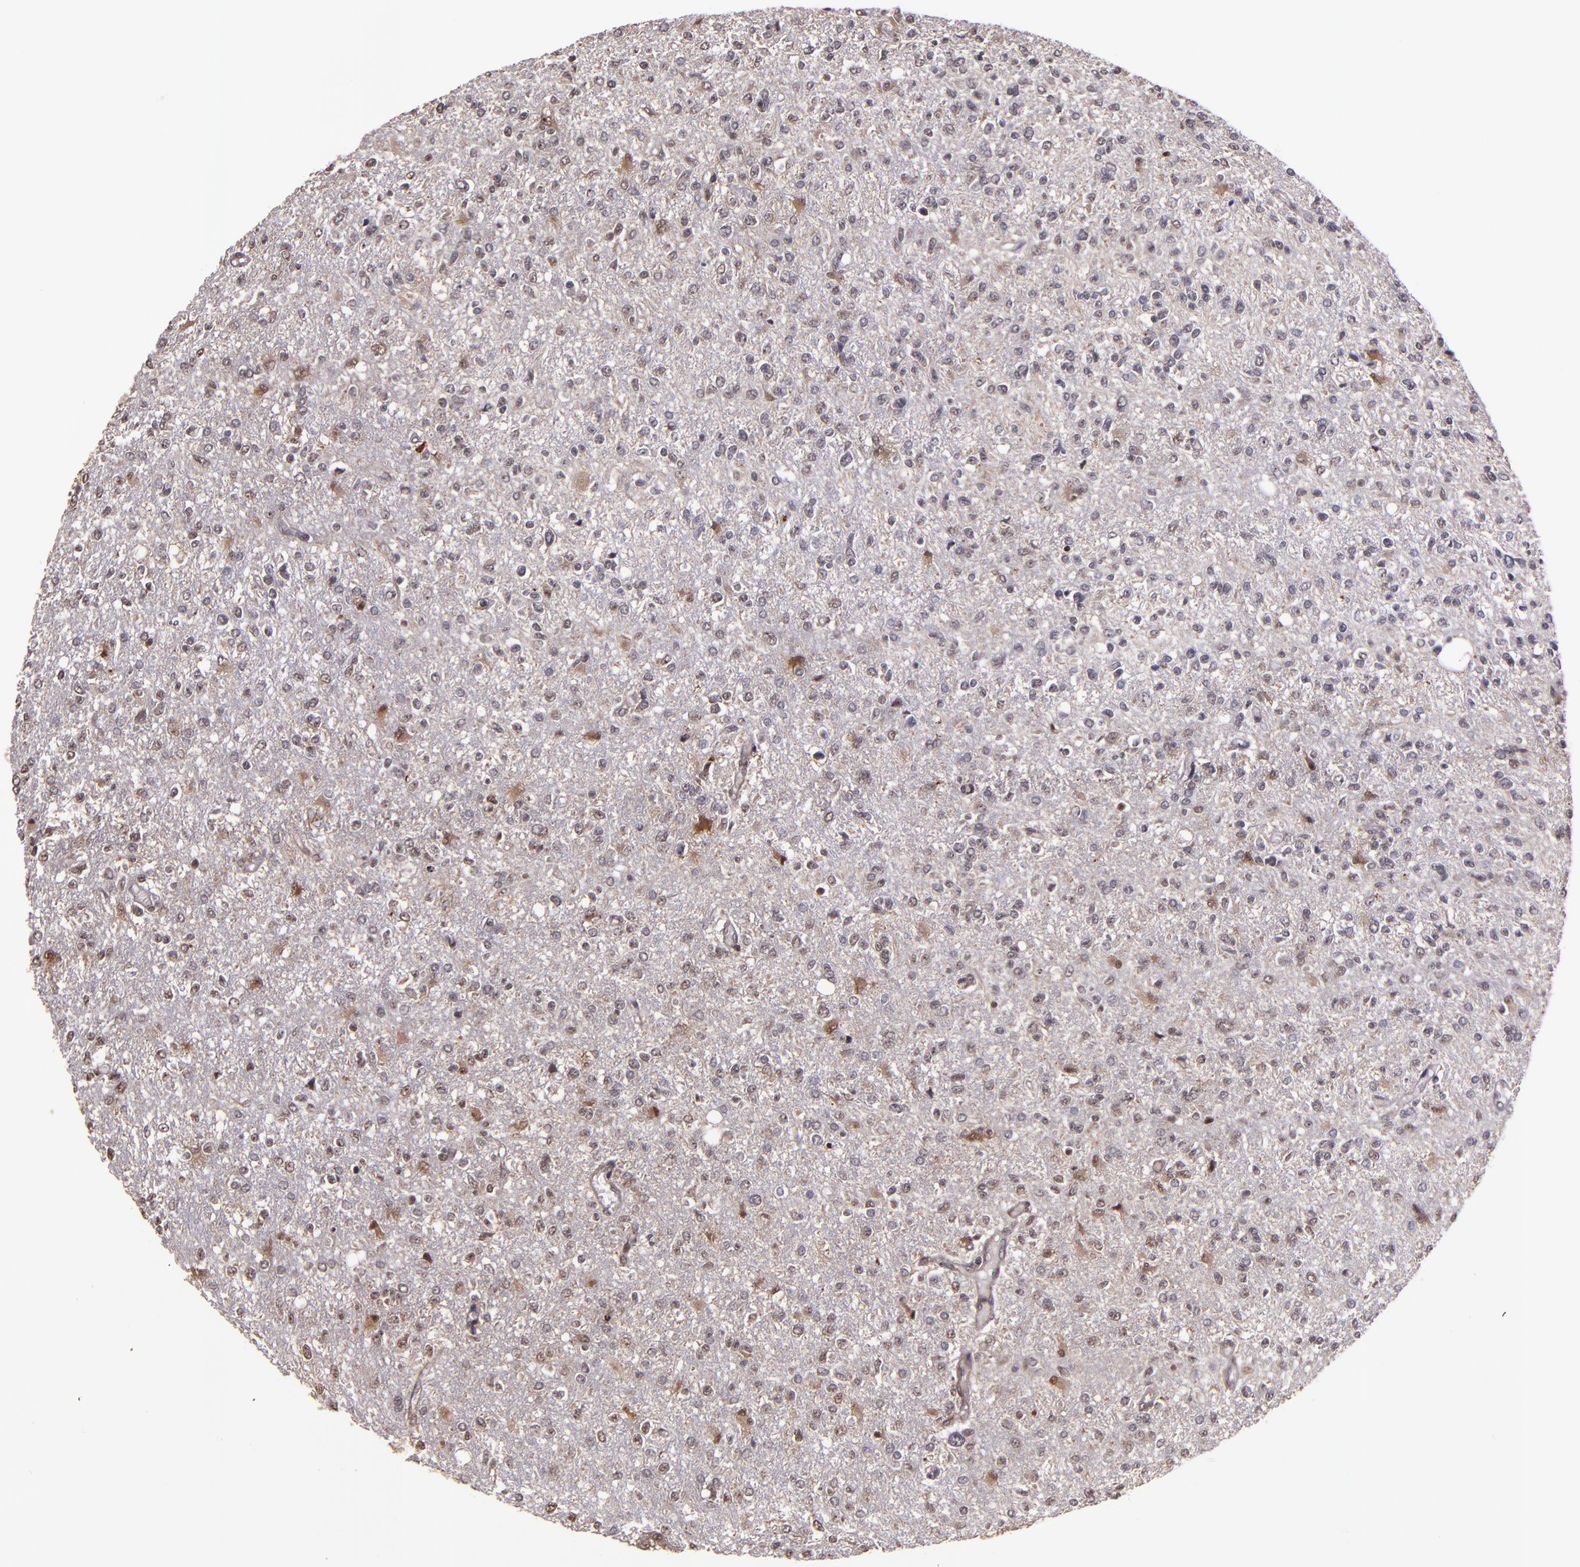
{"staining": {"intensity": "weak", "quantity": "<25%", "location": "cytoplasmic/membranous,nuclear"}, "tissue": "glioma", "cell_type": "Tumor cells", "image_type": "cancer", "snomed": [{"axis": "morphology", "description": "Glioma, malignant, High grade"}, {"axis": "topography", "description": "Cerebral cortex"}], "caption": "DAB immunohistochemical staining of glioma shows no significant positivity in tumor cells.", "gene": "CECR2", "patient": {"sex": "male", "age": 76}}